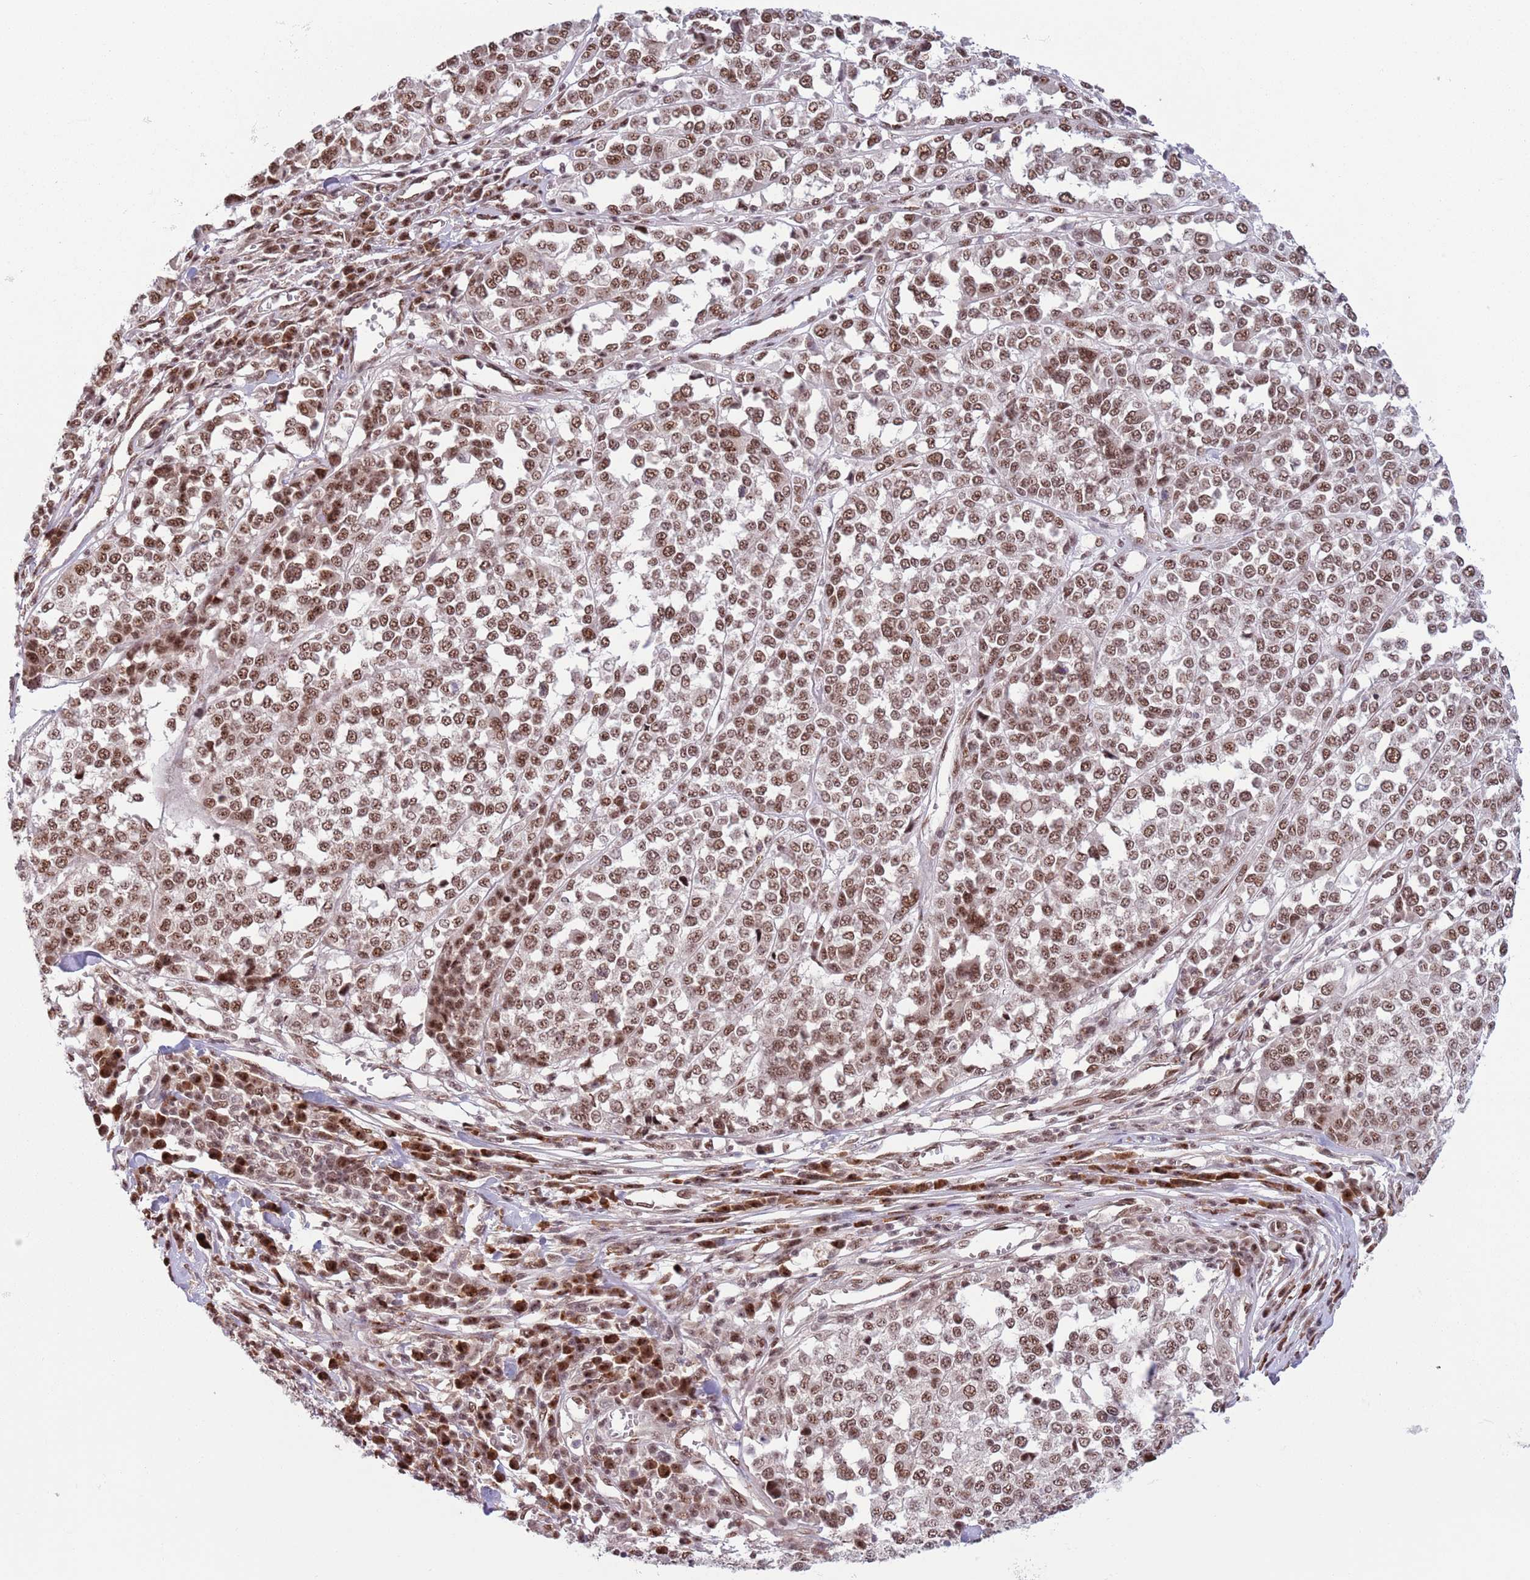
{"staining": {"intensity": "moderate", "quantity": ">75%", "location": "nuclear"}, "tissue": "melanoma", "cell_type": "Tumor cells", "image_type": "cancer", "snomed": [{"axis": "morphology", "description": "Malignant melanoma, Metastatic site"}, {"axis": "topography", "description": "Lymph node"}], "caption": "About >75% of tumor cells in human malignant melanoma (metastatic site) display moderate nuclear protein staining as visualized by brown immunohistochemical staining.", "gene": "SIPA1L3", "patient": {"sex": "male", "age": 44}}